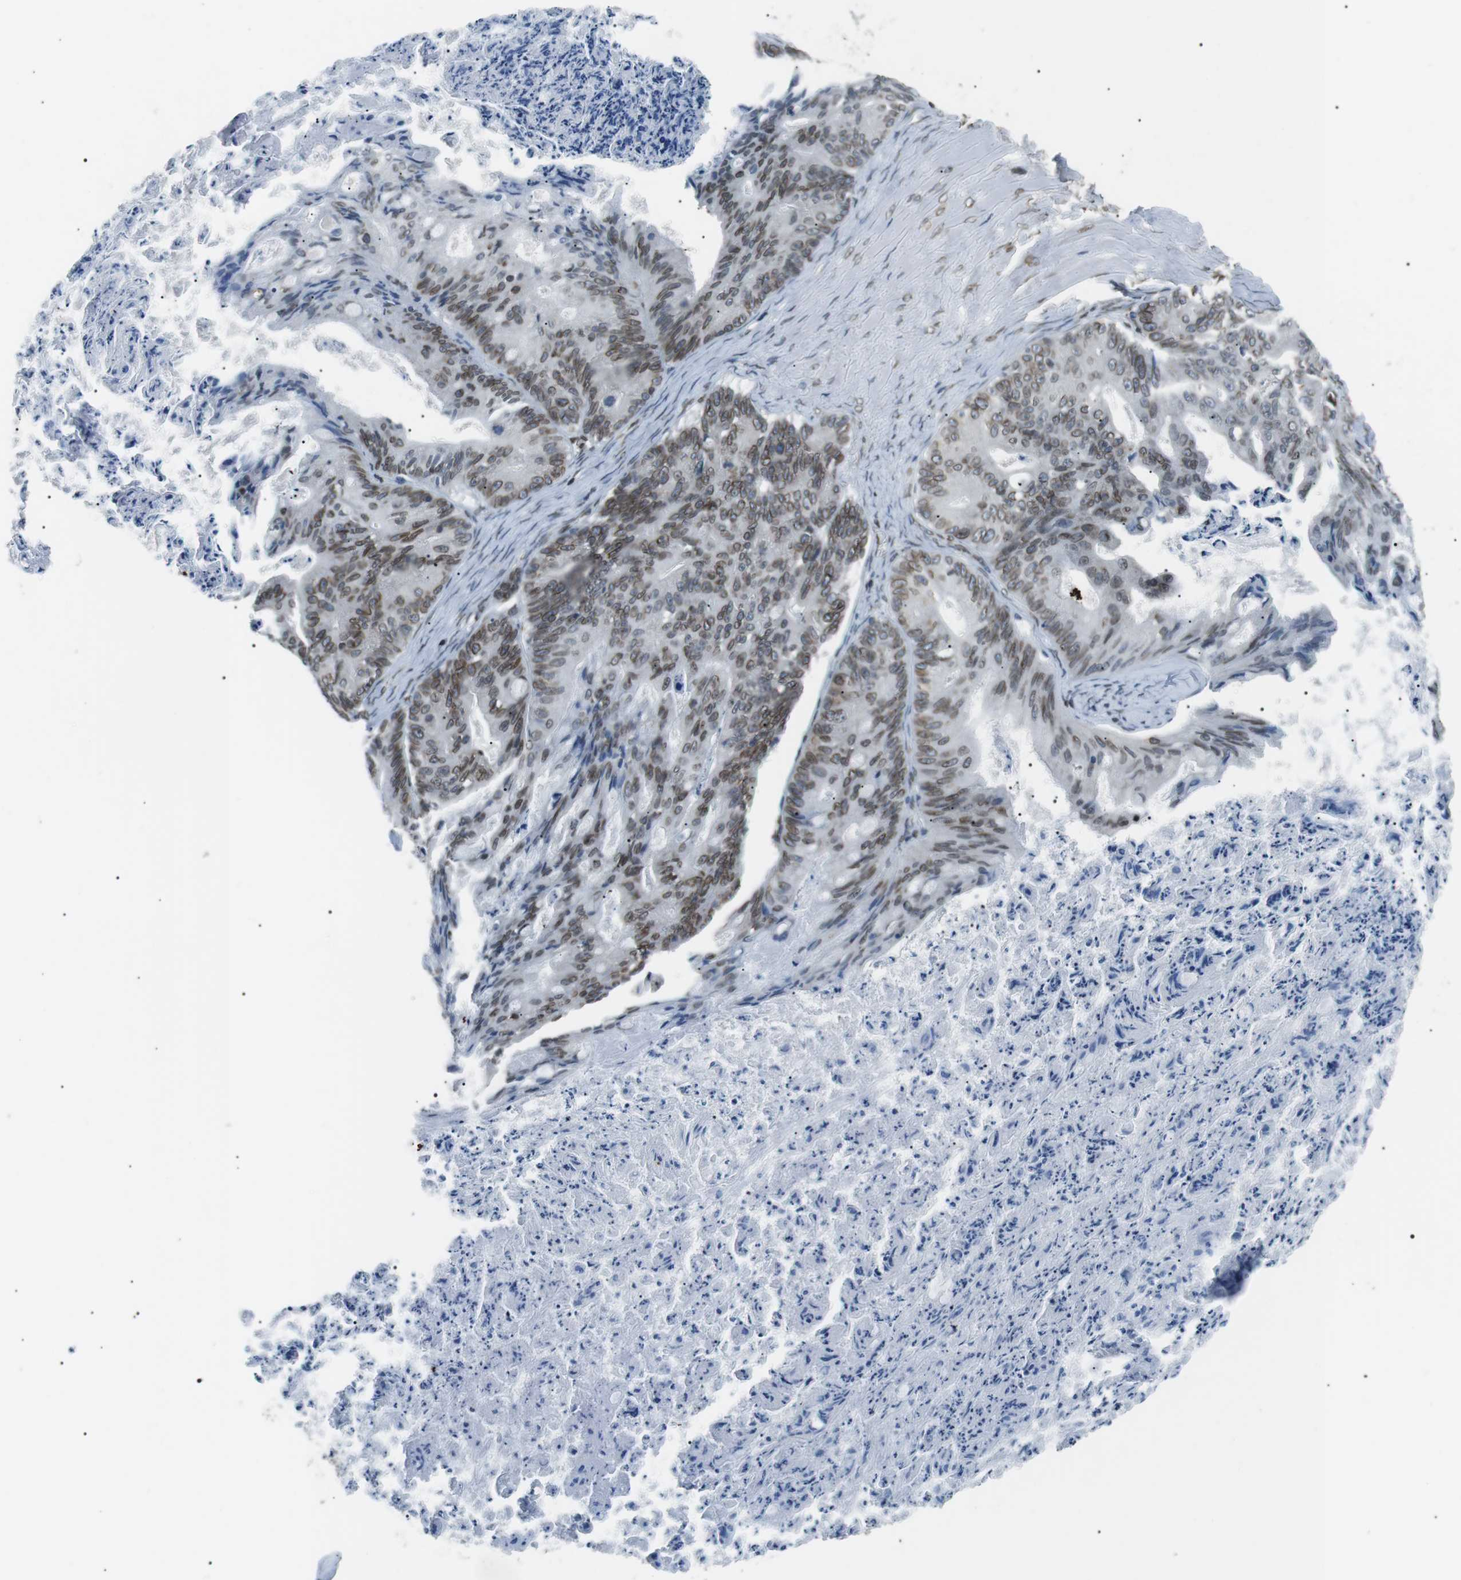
{"staining": {"intensity": "moderate", "quantity": ">75%", "location": "cytoplasmic/membranous,nuclear"}, "tissue": "ovarian cancer", "cell_type": "Tumor cells", "image_type": "cancer", "snomed": [{"axis": "morphology", "description": "Cystadenocarcinoma, mucinous, NOS"}, {"axis": "topography", "description": "Ovary"}], "caption": "Immunohistochemical staining of human ovarian cancer demonstrates medium levels of moderate cytoplasmic/membranous and nuclear protein positivity in approximately >75% of tumor cells.", "gene": "TMX4", "patient": {"sex": "female", "age": 37}}